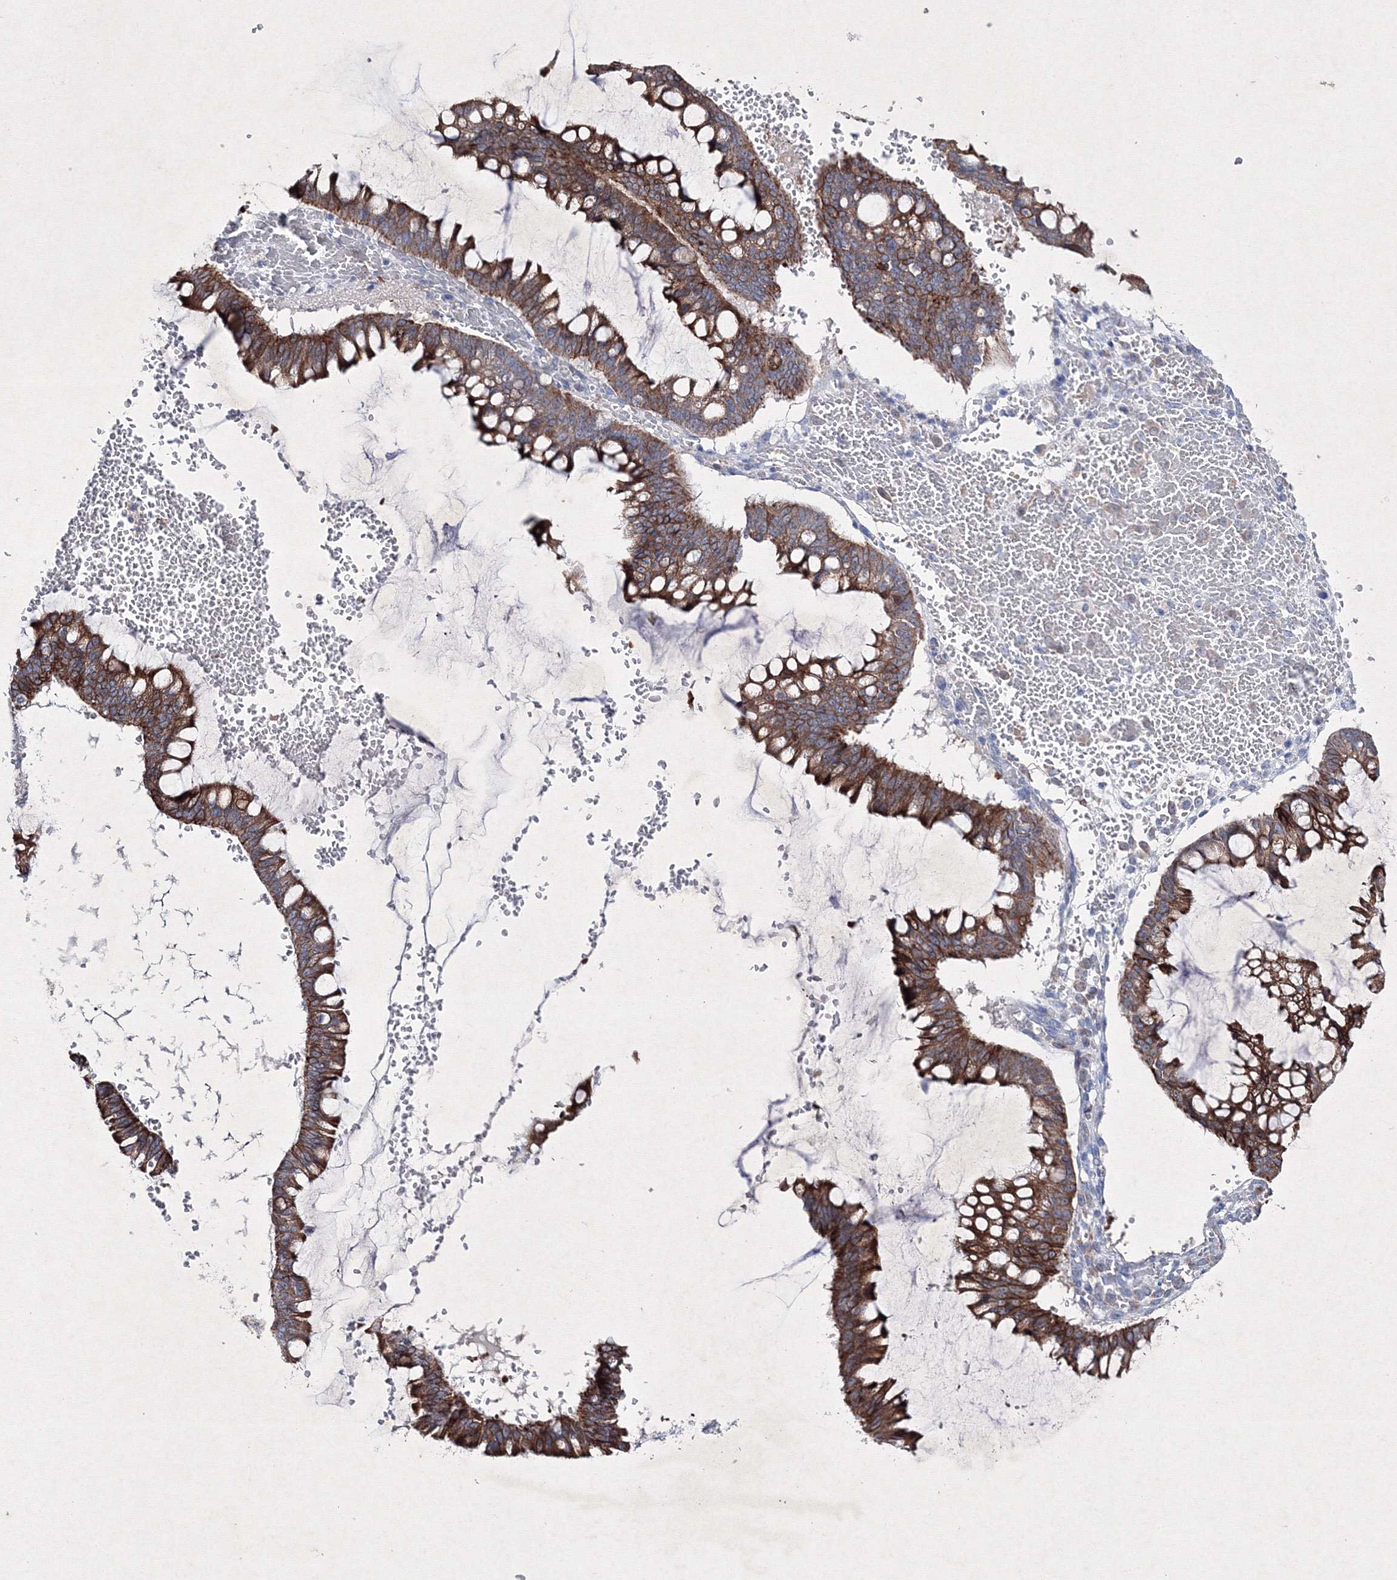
{"staining": {"intensity": "strong", "quantity": ">75%", "location": "cytoplasmic/membranous"}, "tissue": "ovarian cancer", "cell_type": "Tumor cells", "image_type": "cancer", "snomed": [{"axis": "morphology", "description": "Cystadenocarcinoma, mucinous, NOS"}, {"axis": "topography", "description": "Ovary"}], "caption": "This is an image of immunohistochemistry staining of ovarian cancer, which shows strong expression in the cytoplasmic/membranous of tumor cells.", "gene": "SMIM29", "patient": {"sex": "female", "age": 73}}